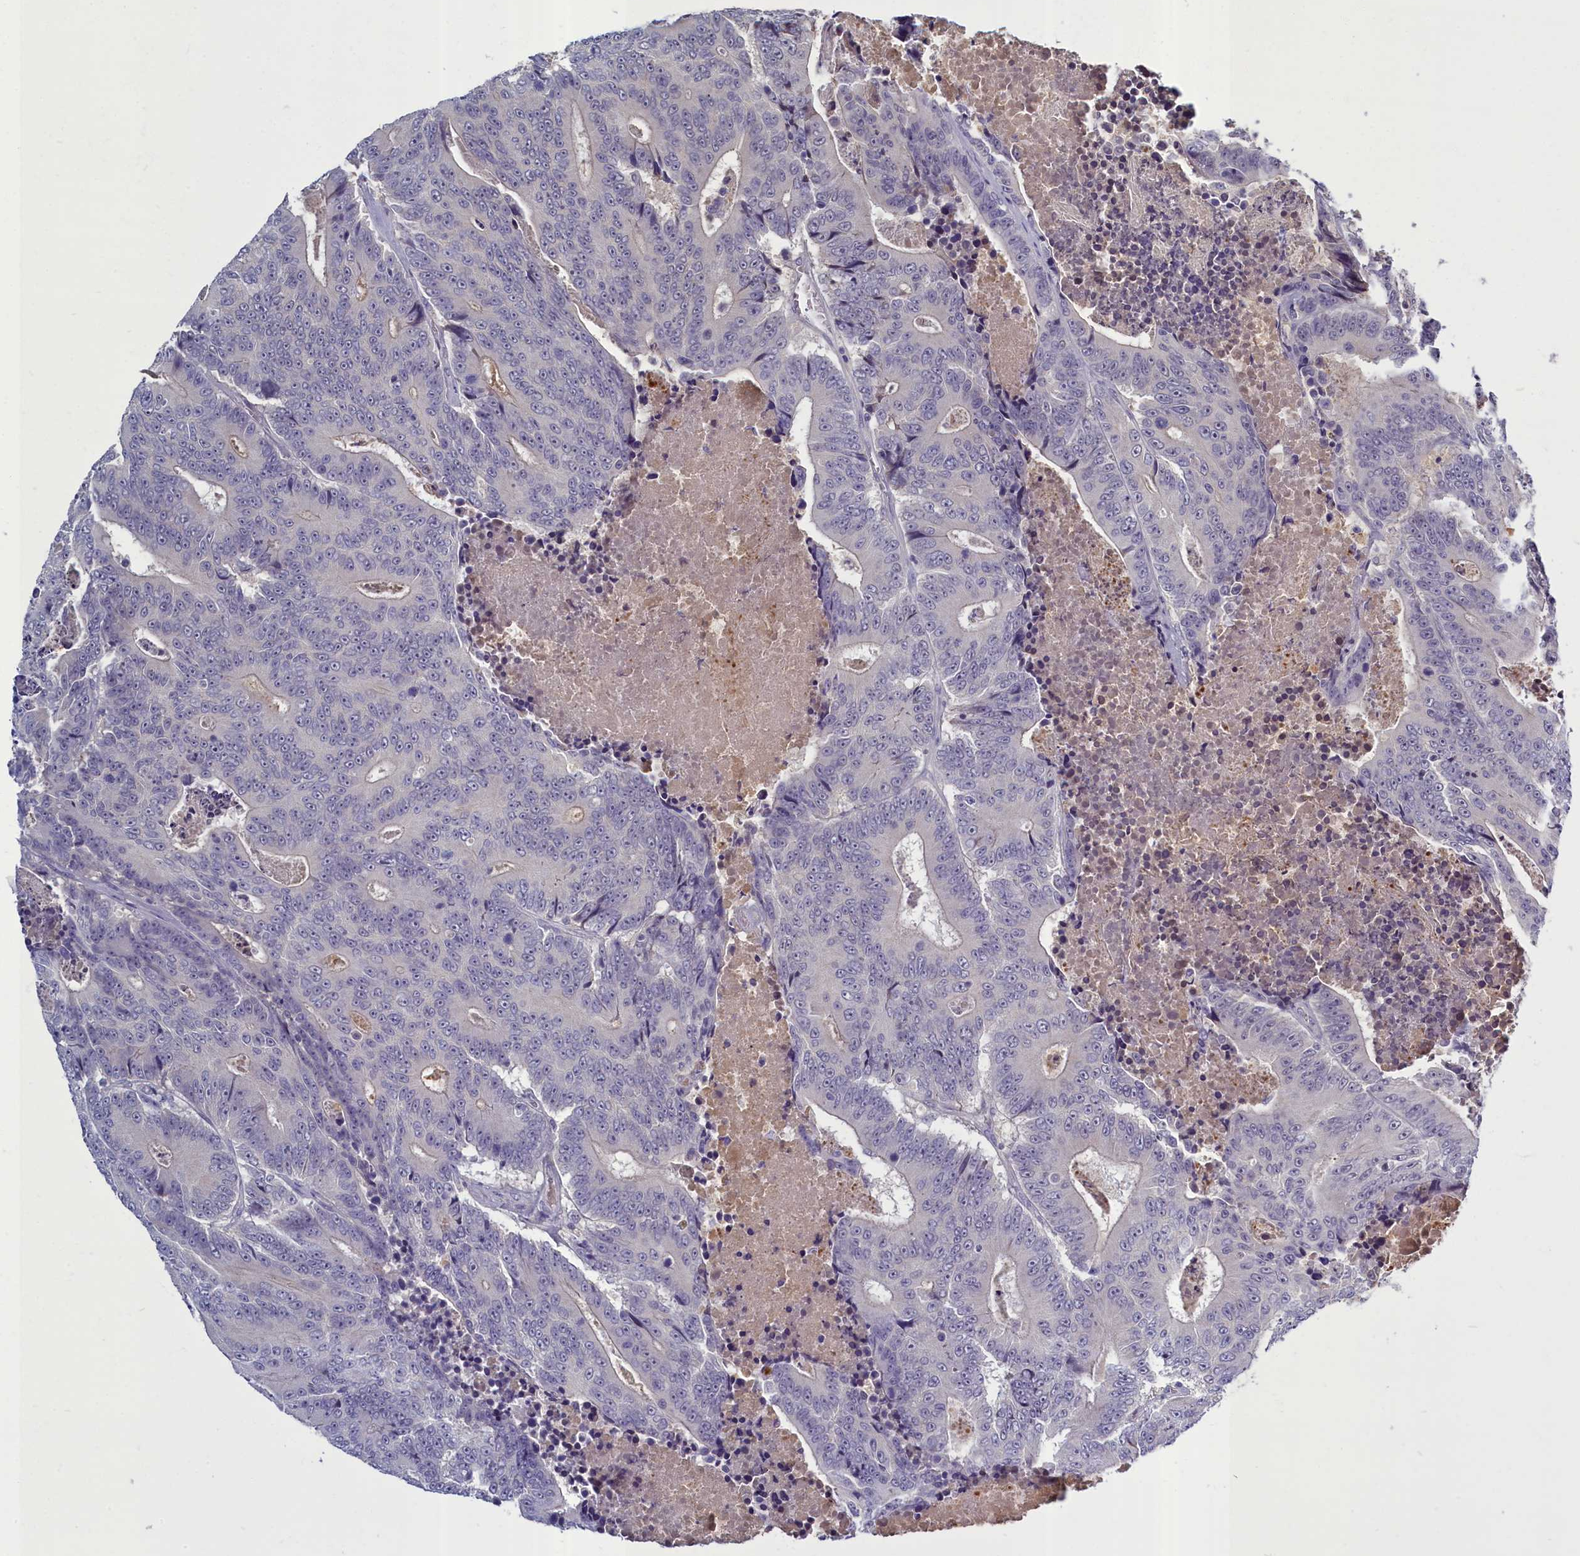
{"staining": {"intensity": "negative", "quantity": "none", "location": "none"}, "tissue": "colorectal cancer", "cell_type": "Tumor cells", "image_type": "cancer", "snomed": [{"axis": "morphology", "description": "Adenocarcinoma, NOS"}, {"axis": "topography", "description": "Colon"}], "caption": "A high-resolution image shows immunohistochemistry (IHC) staining of colorectal adenocarcinoma, which shows no significant staining in tumor cells.", "gene": "SV2C", "patient": {"sex": "male", "age": 83}}